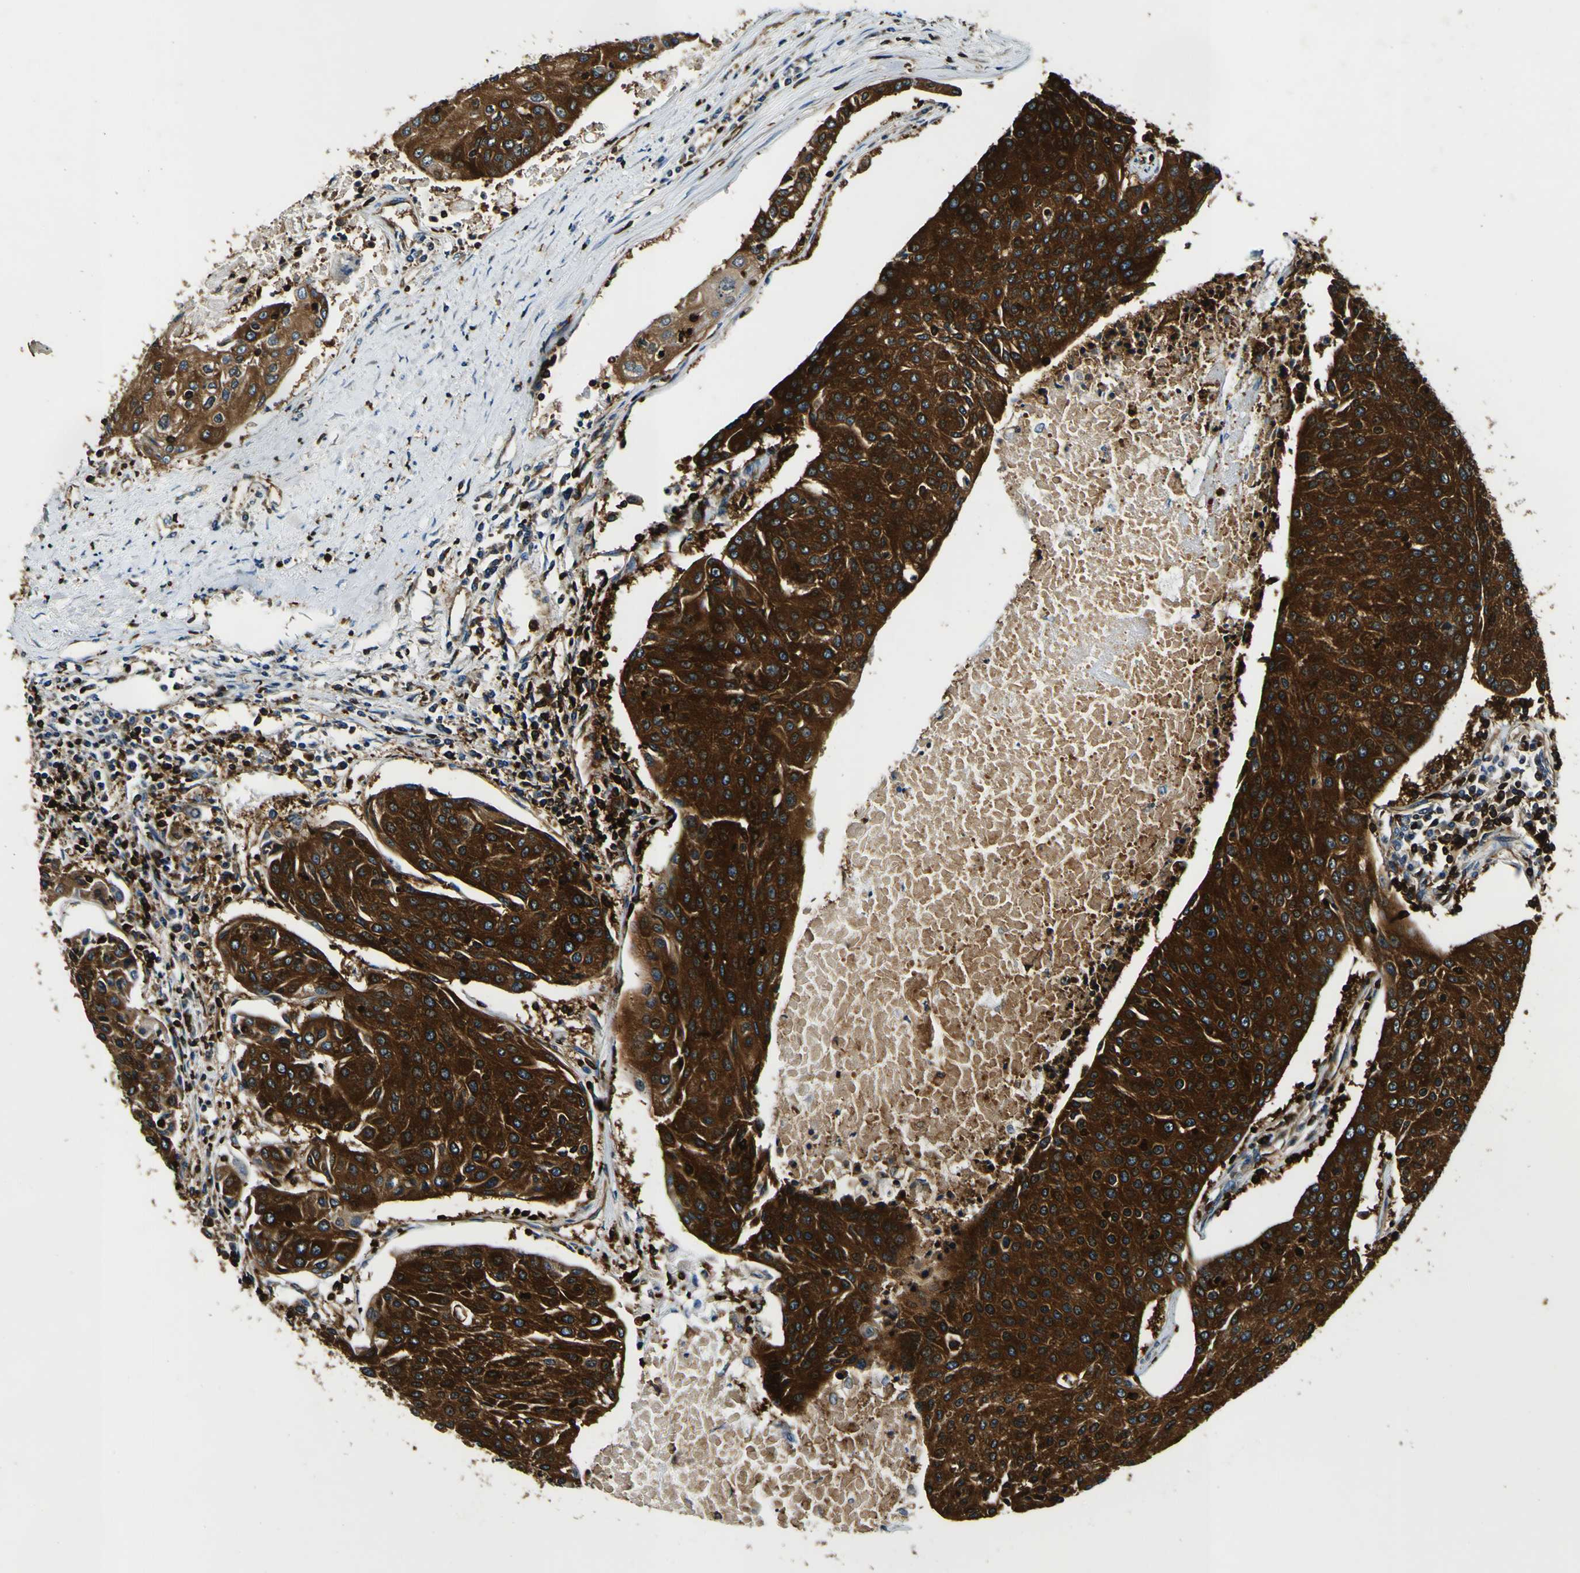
{"staining": {"intensity": "strong", "quantity": ">75%", "location": "cytoplasmic/membranous"}, "tissue": "urothelial cancer", "cell_type": "Tumor cells", "image_type": "cancer", "snomed": [{"axis": "morphology", "description": "Urothelial carcinoma, High grade"}, {"axis": "topography", "description": "Urinary bladder"}], "caption": "The photomicrograph exhibits staining of high-grade urothelial carcinoma, revealing strong cytoplasmic/membranous protein expression (brown color) within tumor cells.", "gene": "RHOT2", "patient": {"sex": "female", "age": 85}}